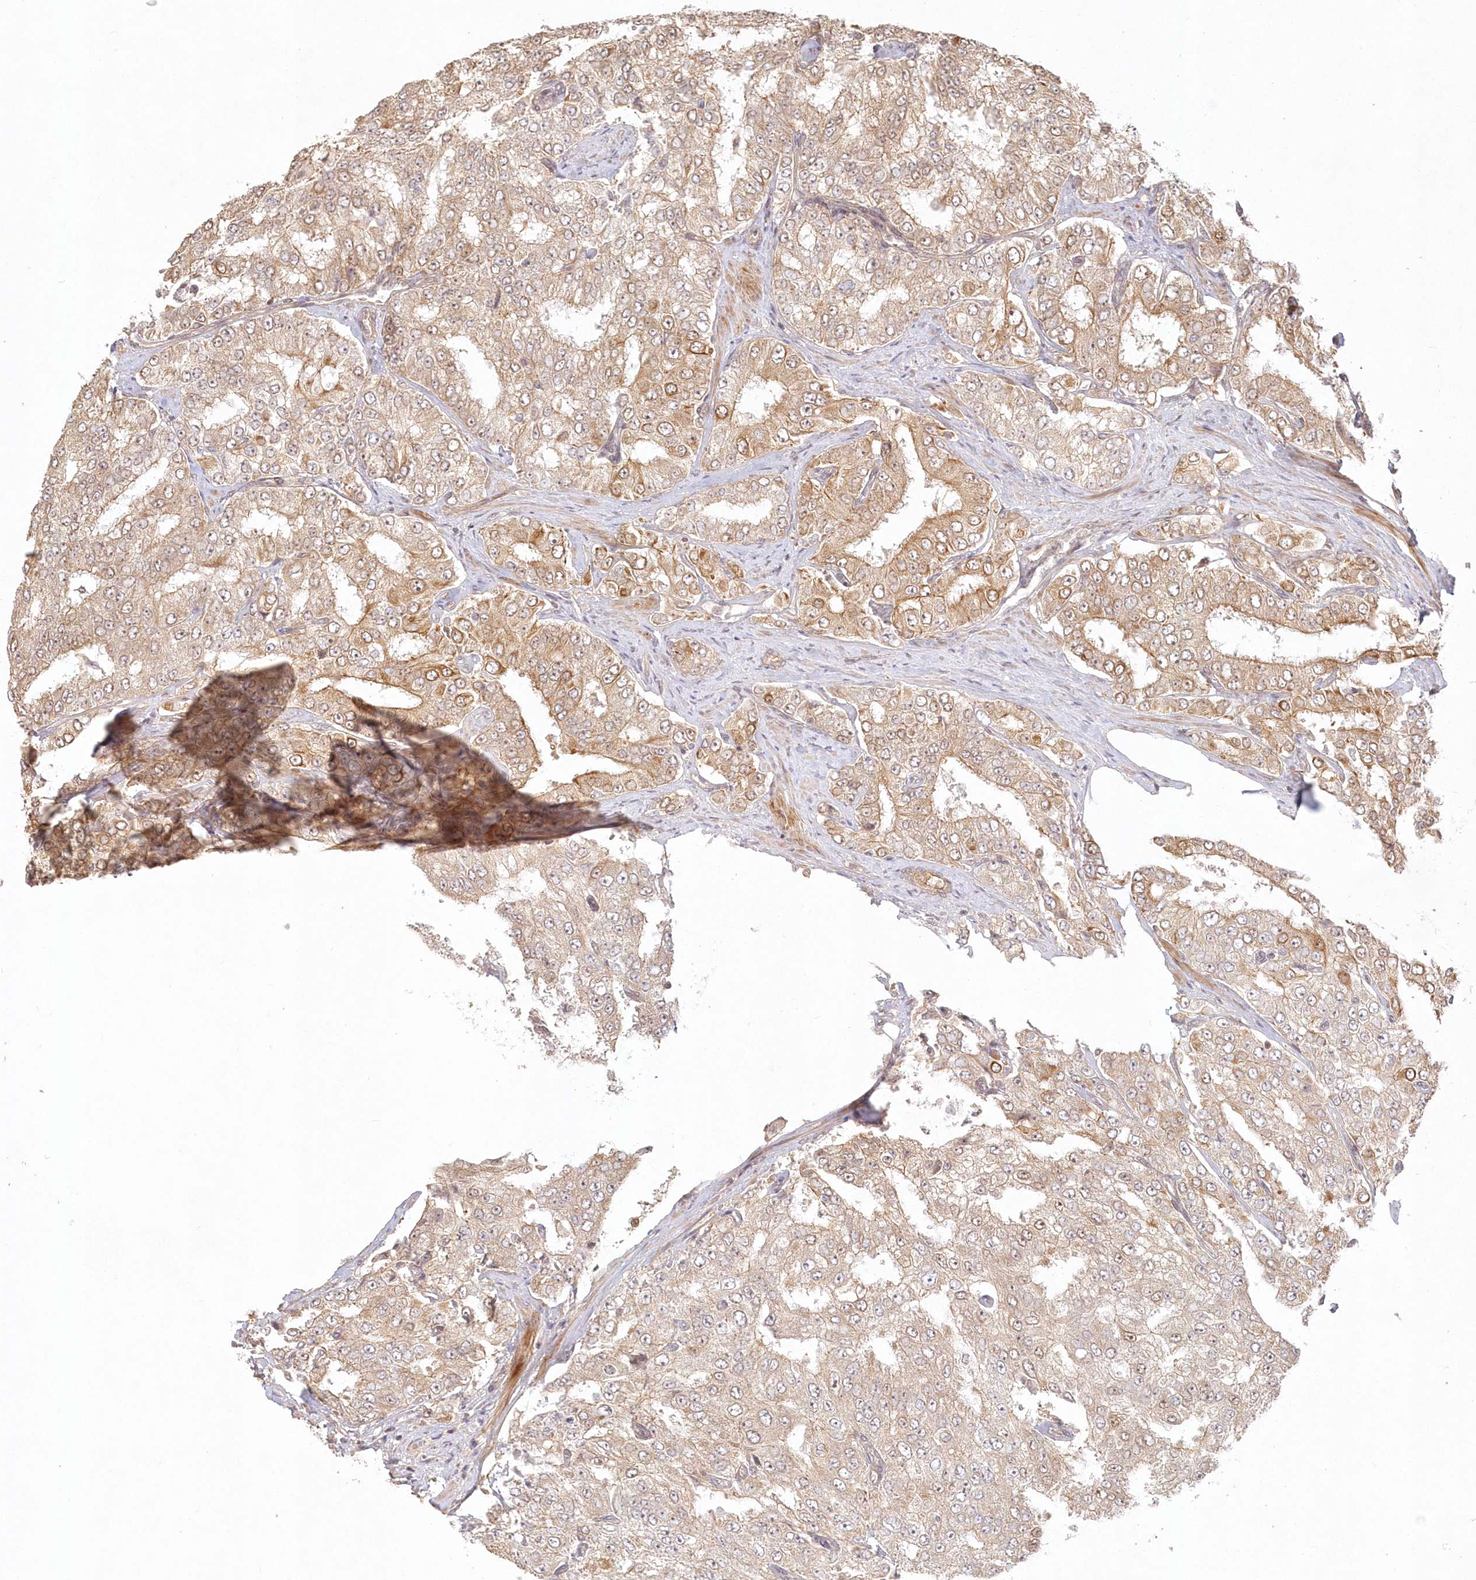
{"staining": {"intensity": "moderate", "quantity": ">75%", "location": "cytoplasmic/membranous"}, "tissue": "prostate cancer", "cell_type": "Tumor cells", "image_type": "cancer", "snomed": [{"axis": "morphology", "description": "Adenocarcinoma, High grade"}, {"axis": "topography", "description": "Prostate"}], "caption": "Prostate cancer stained with a protein marker reveals moderate staining in tumor cells.", "gene": "KIAA0232", "patient": {"sex": "male", "age": 58}}